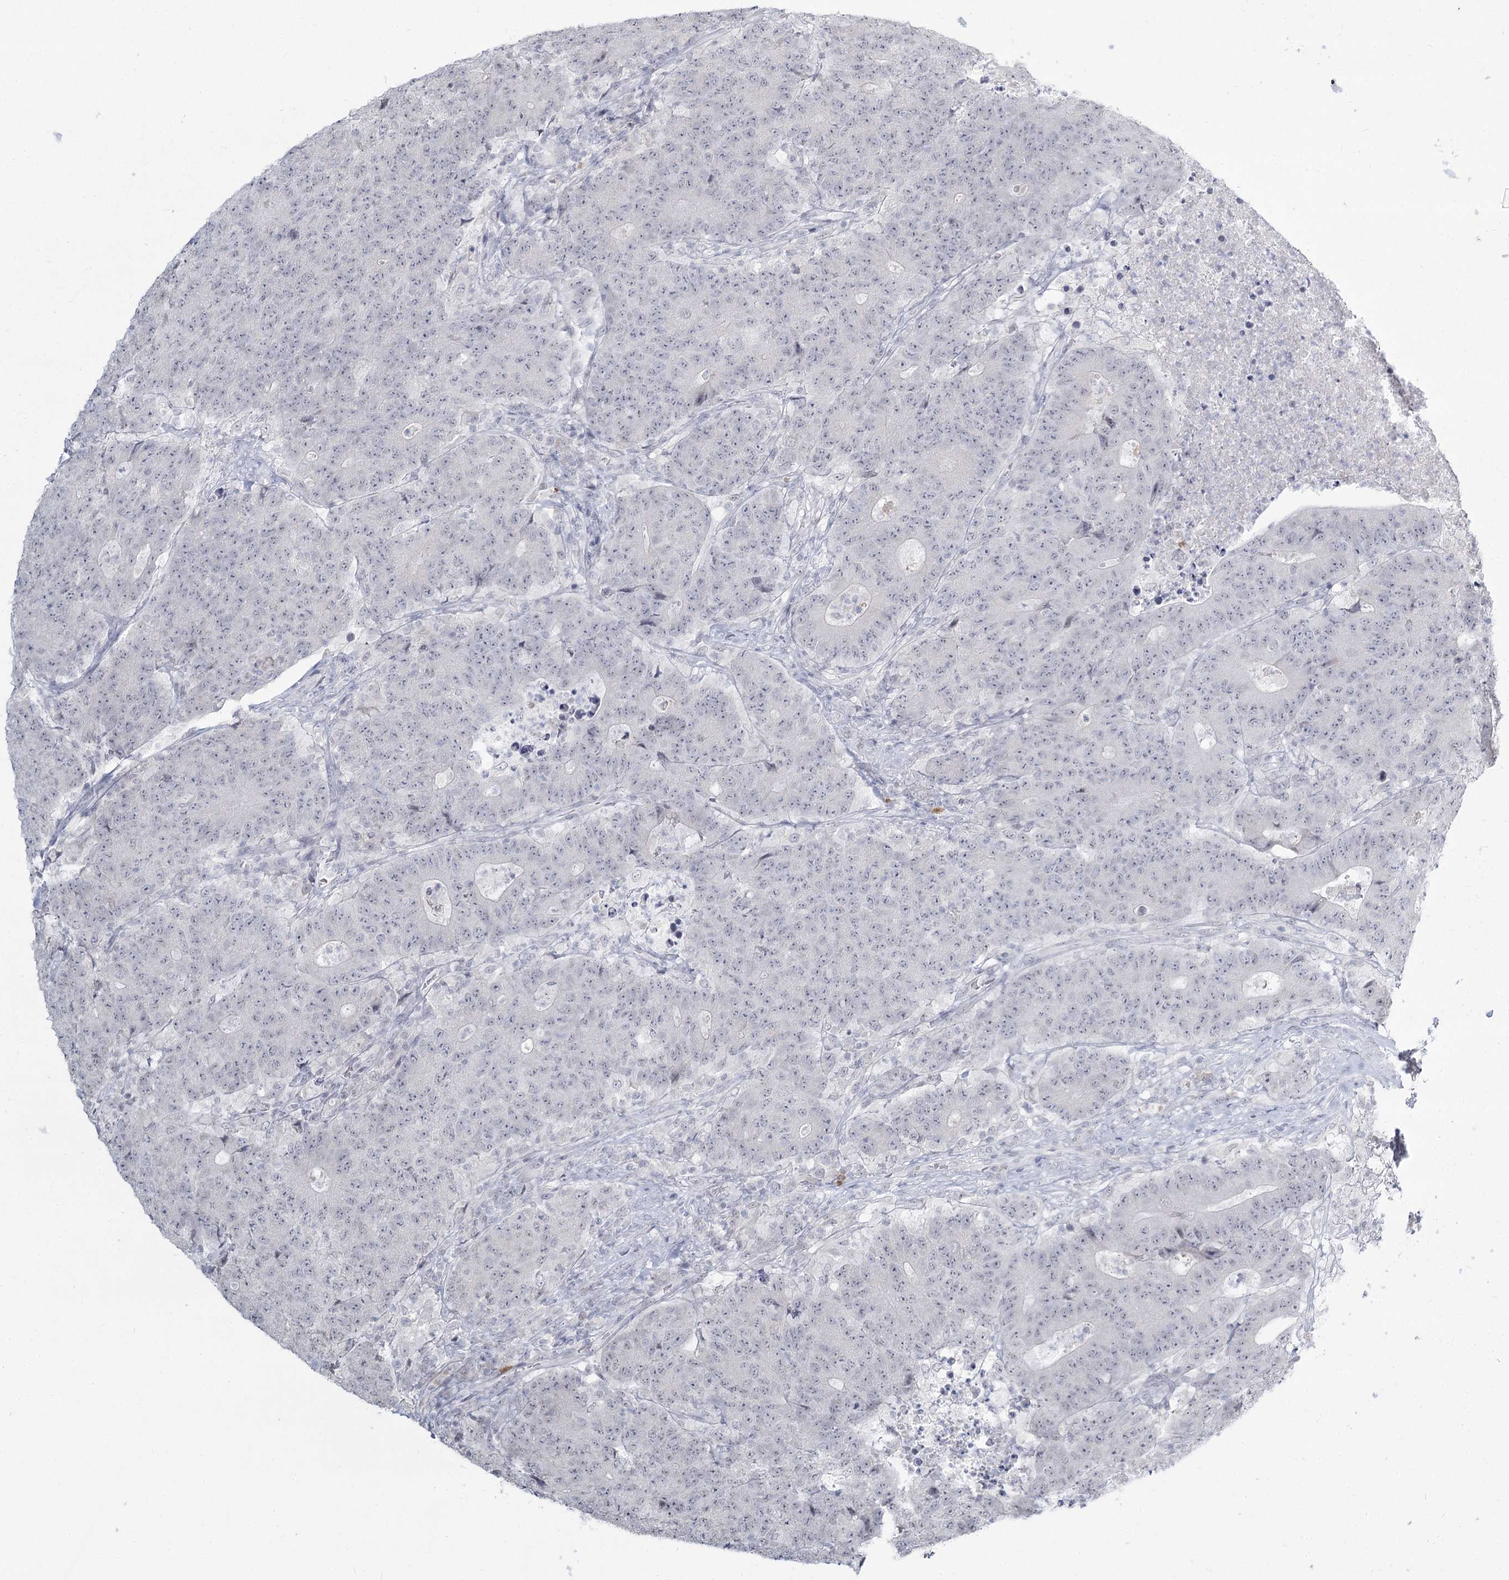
{"staining": {"intensity": "negative", "quantity": "none", "location": "none"}, "tissue": "colorectal cancer", "cell_type": "Tumor cells", "image_type": "cancer", "snomed": [{"axis": "morphology", "description": "Adenocarcinoma, NOS"}, {"axis": "topography", "description": "Colon"}], "caption": "Tumor cells are negative for brown protein staining in colorectal adenocarcinoma.", "gene": "LY6G5C", "patient": {"sex": "female", "age": 75}}